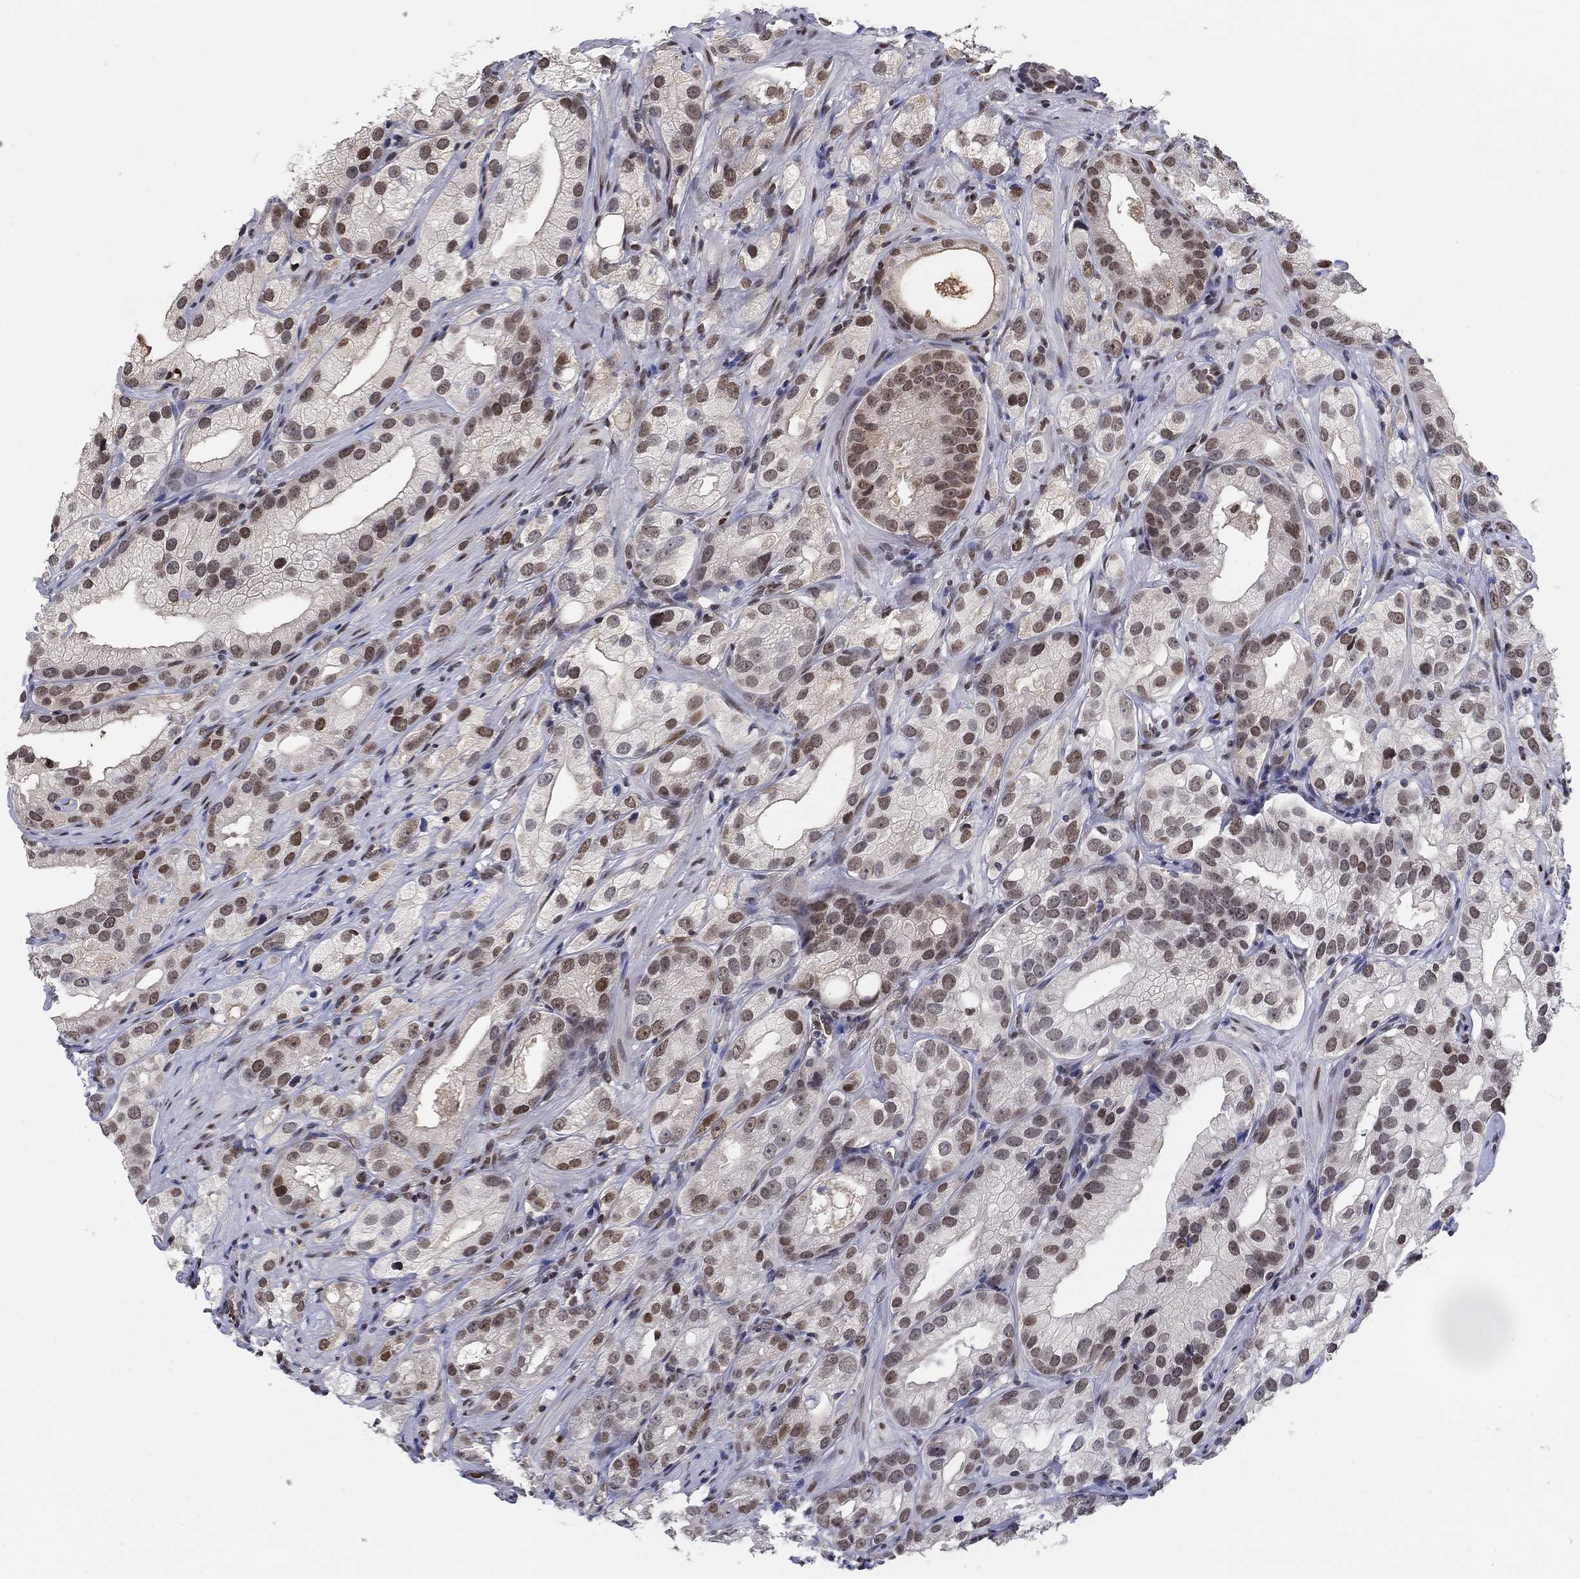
{"staining": {"intensity": "weak", "quantity": "25%-75%", "location": "nuclear"}, "tissue": "prostate cancer", "cell_type": "Tumor cells", "image_type": "cancer", "snomed": [{"axis": "morphology", "description": "Adenocarcinoma, High grade"}, {"axis": "topography", "description": "Prostate and seminal vesicle, NOS"}], "caption": "About 25%-75% of tumor cells in human prostate adenocarcinoma (high-grade) display weak nuclear protein positivity as visualized by brown immunohistochemical staining.", "gene": "CENPE", "patient": {"sex": "male", "age": 62}}